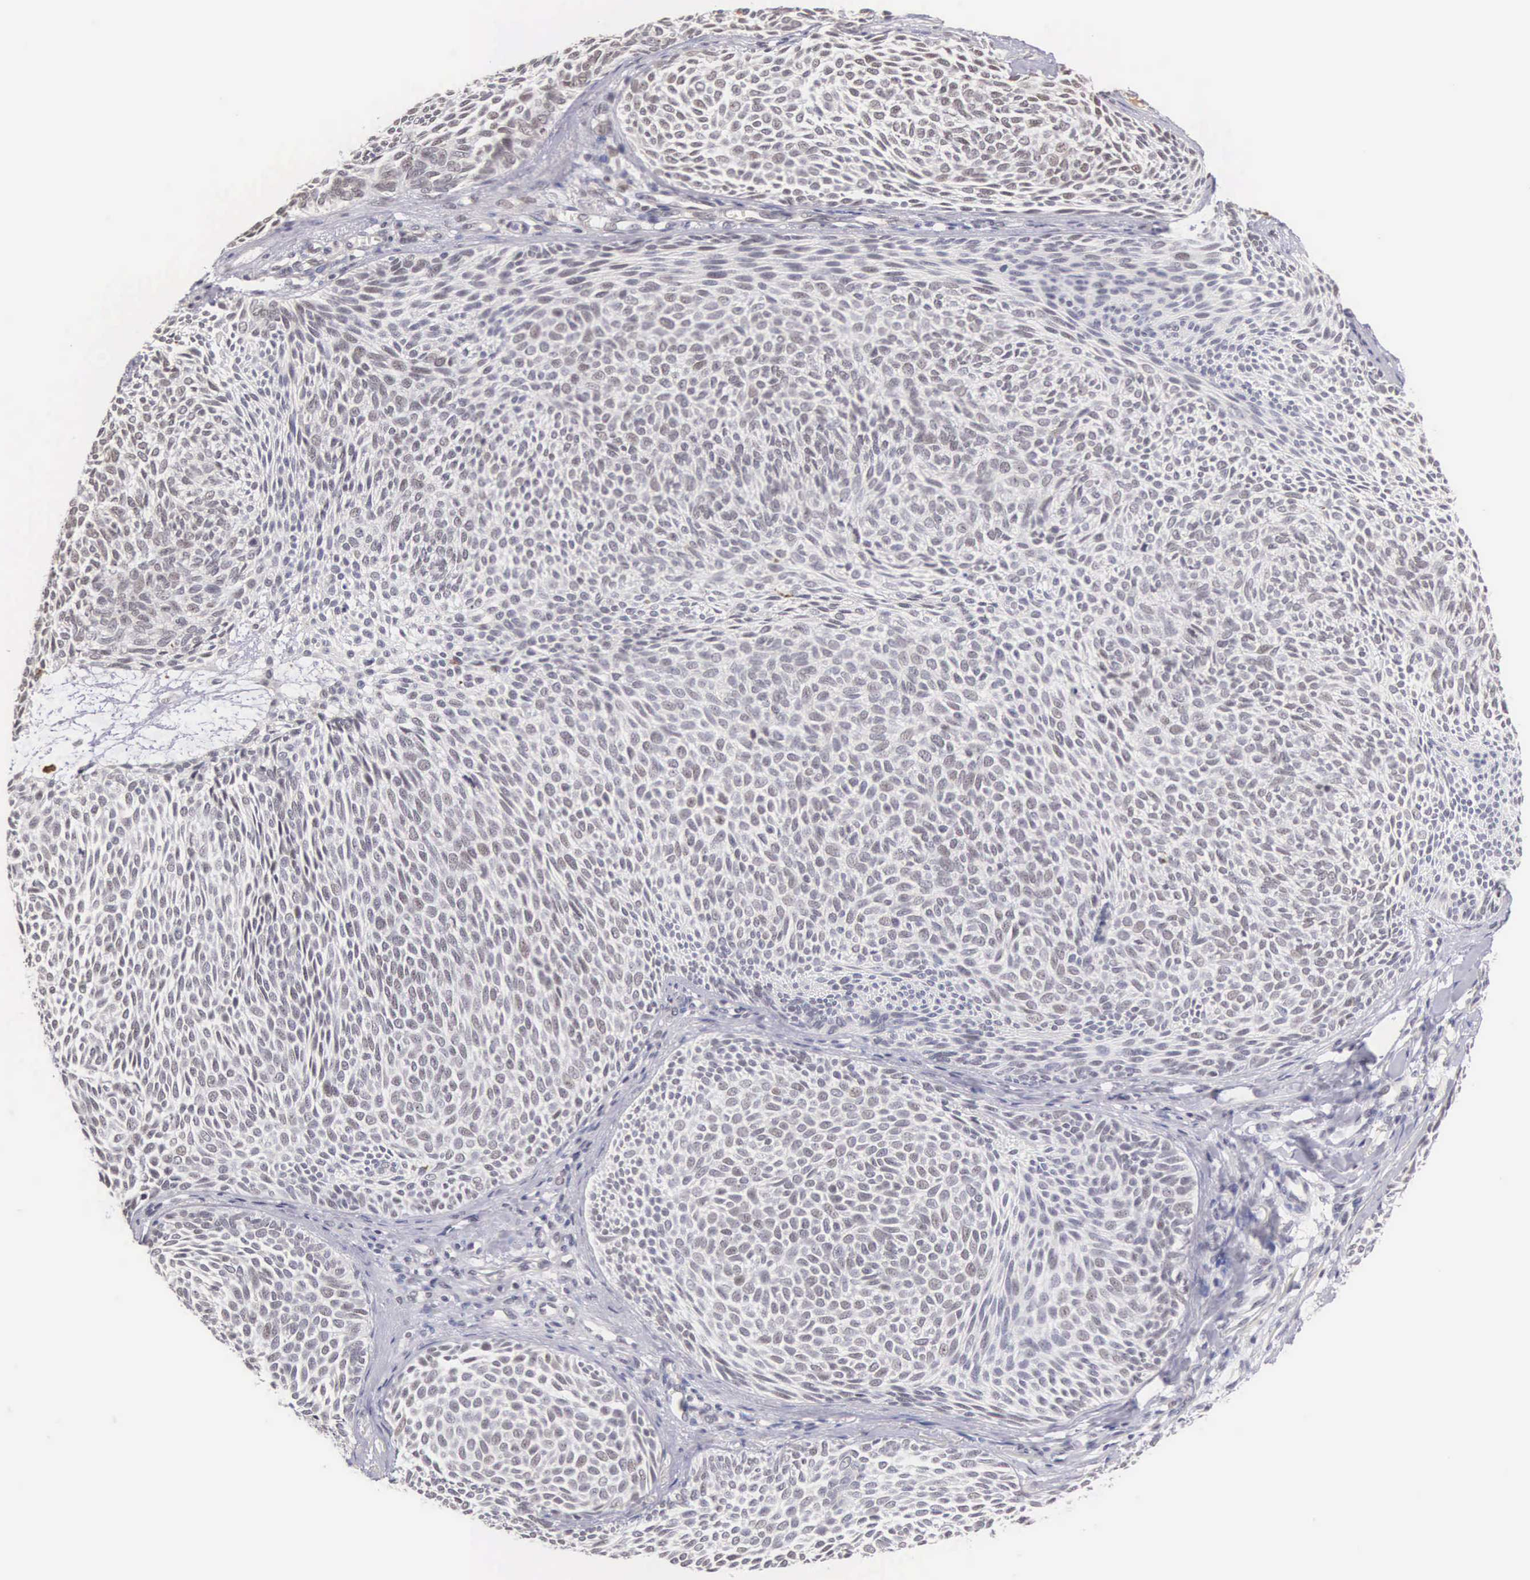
{"staining": {"intensity": "weak", "quantity": "<25%", "location": "nuclear"}, "tissue": "skin cancer", "cell_type": "Tumor cells", "image_type": "cancer", "snomed": [{"axis": "morphology", "description": "Basal cell carcinoma"}, {"axis": "topography", "description": "Skin"}], "caption": "Immunohistochemistry image of neoplastic tissue: skin cancer stained with DAB (3,3'-diaminobenzidine) exhibits no significant protein staining in tumor cells. (DAB immunohistochemistry (IHC) with hematoxylin counter stain).", "gene": "HMGXB4", "patient": {"sex": "male", "age": 84}}